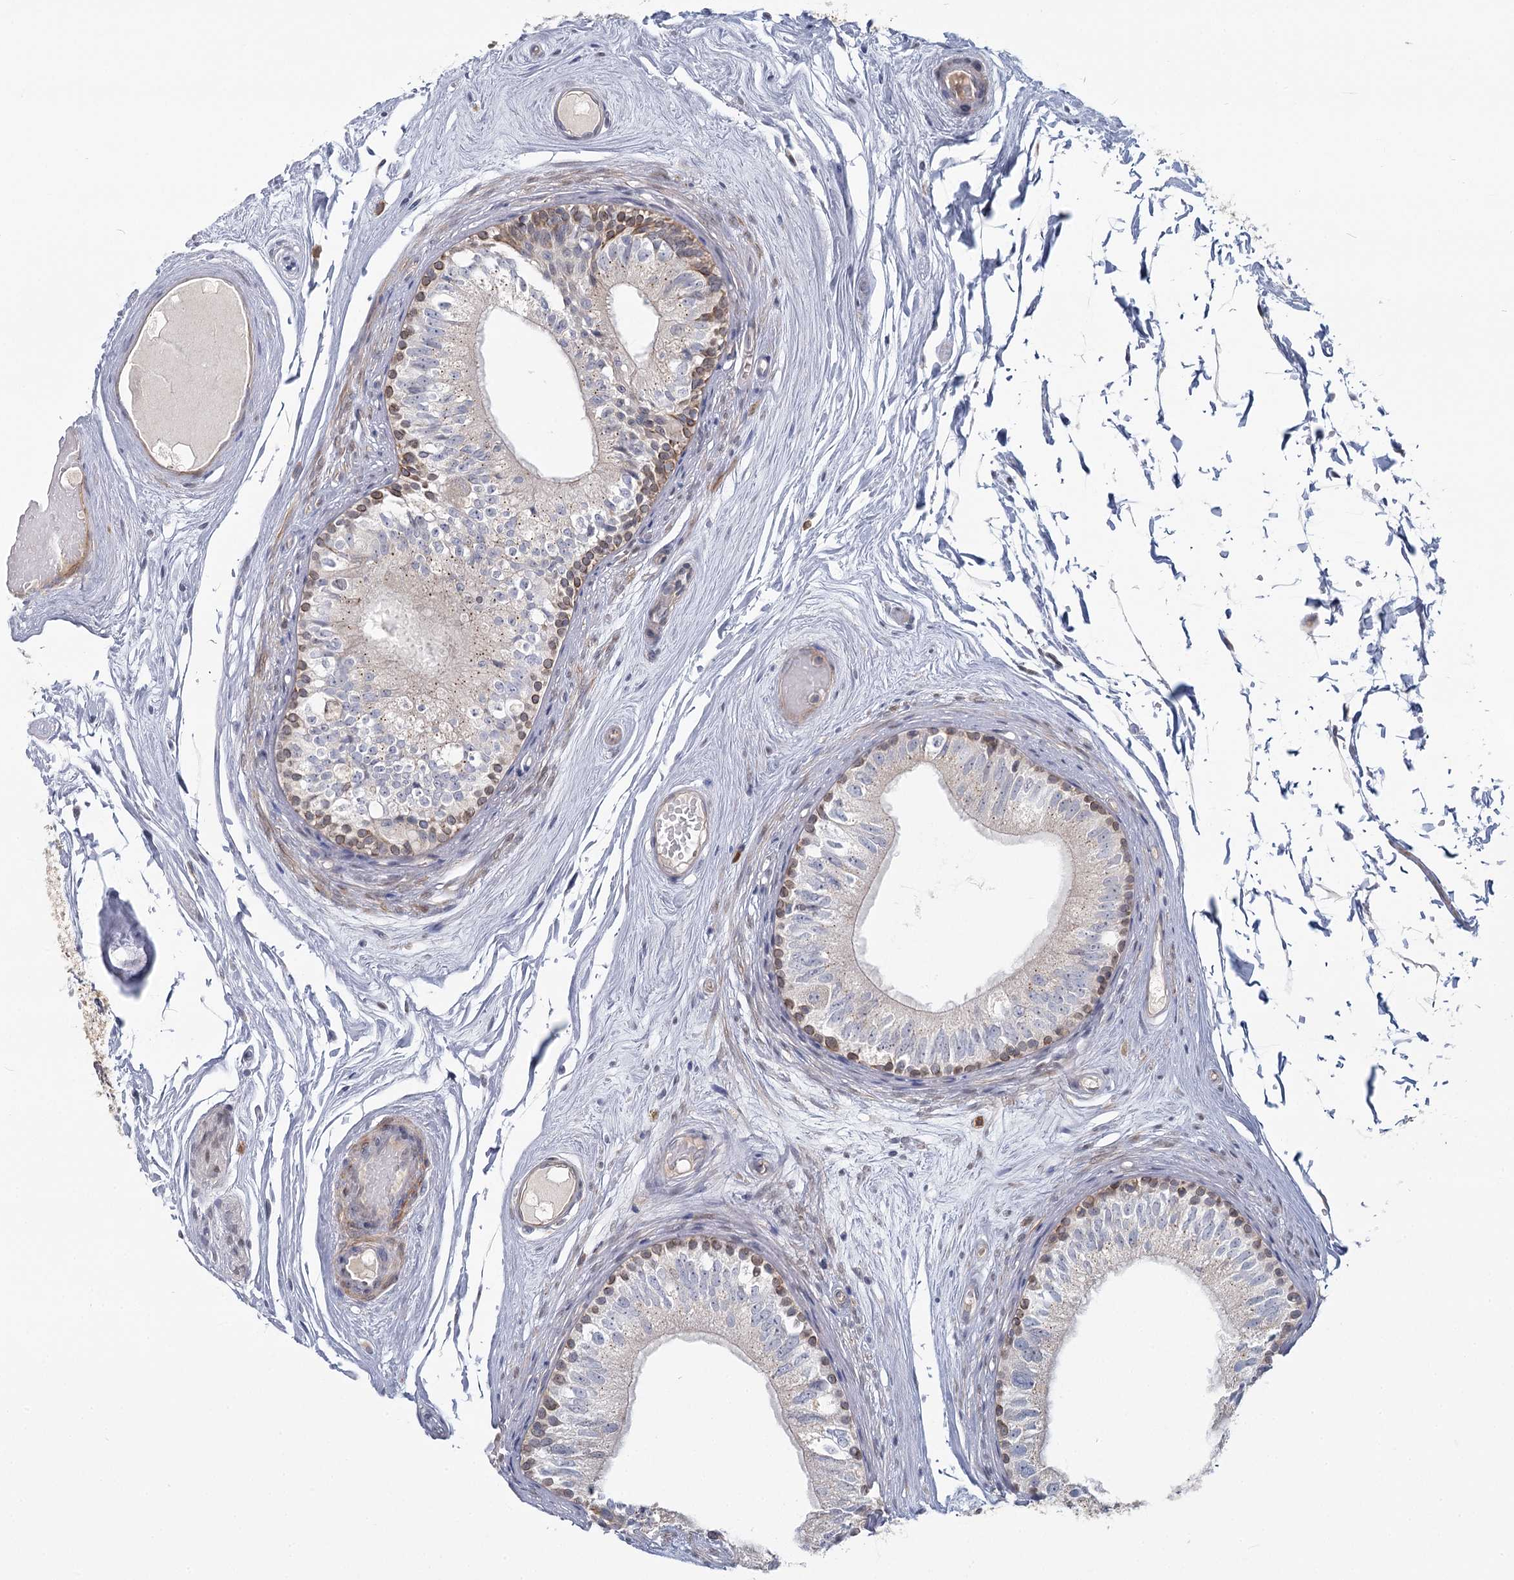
{"staining": {"intensity": "moderate", "quantity": "<25%", "location": "cytoplasmic/membranous"}, "tissue": "epididymis", "cell_type": "Glandular cells", "image_type": "normal", "snomed": [{"axis": "morphology", "description": "Normal tissue, NOS"}, {"axis": "topography", "description": "Epididymis"}], "caption": "Protein staining of normal epididymis reveals moderate cytoplasmic/membranous positivity in about <25% of glandular cells.", "gene": "USP11", "patient": {"sex": "male", "age": 79}}